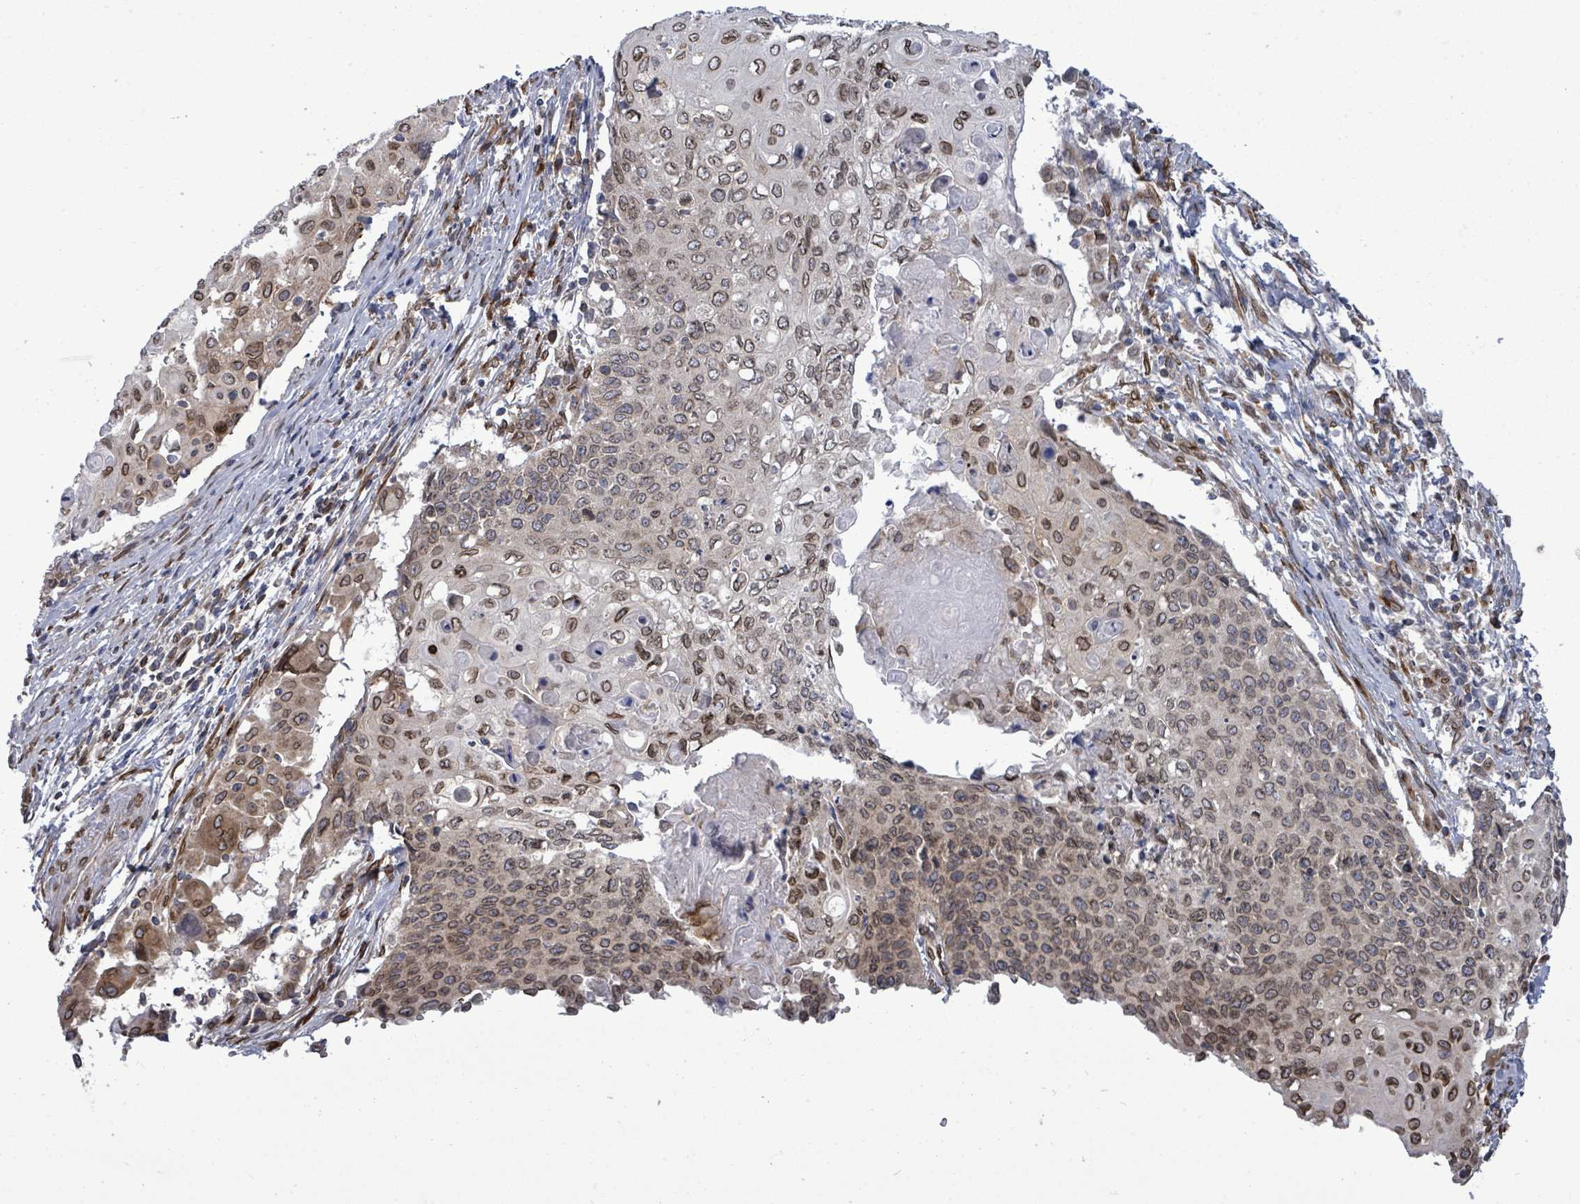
{"staining": {"intensity": "moderate", "quantity": "25%-75%", "location": "cytoplasmic/membranous,nuclear"}, "tissue": "cervical cancer", "cell_type": "Tumor cells", "image_type": "cancer", "snomed": [{"axis": "morphology", "description": "Squamous cell carcinoma, NOS"}, {"axis": "topography", "description": "Cervix"}], "caption": "A photomicrograph of human cervical squamous cell carcinoma stained for a protein shows moderate cytoplasmic/membranous and nuclear brown staining in tumor cells. (DAB (3,3'-diaminobenzidine) IHC, brown staining for protein, blue staining for nuclei).", "gene": "ARFGAP1", "patient": {"sex": "female", "age": 39}}